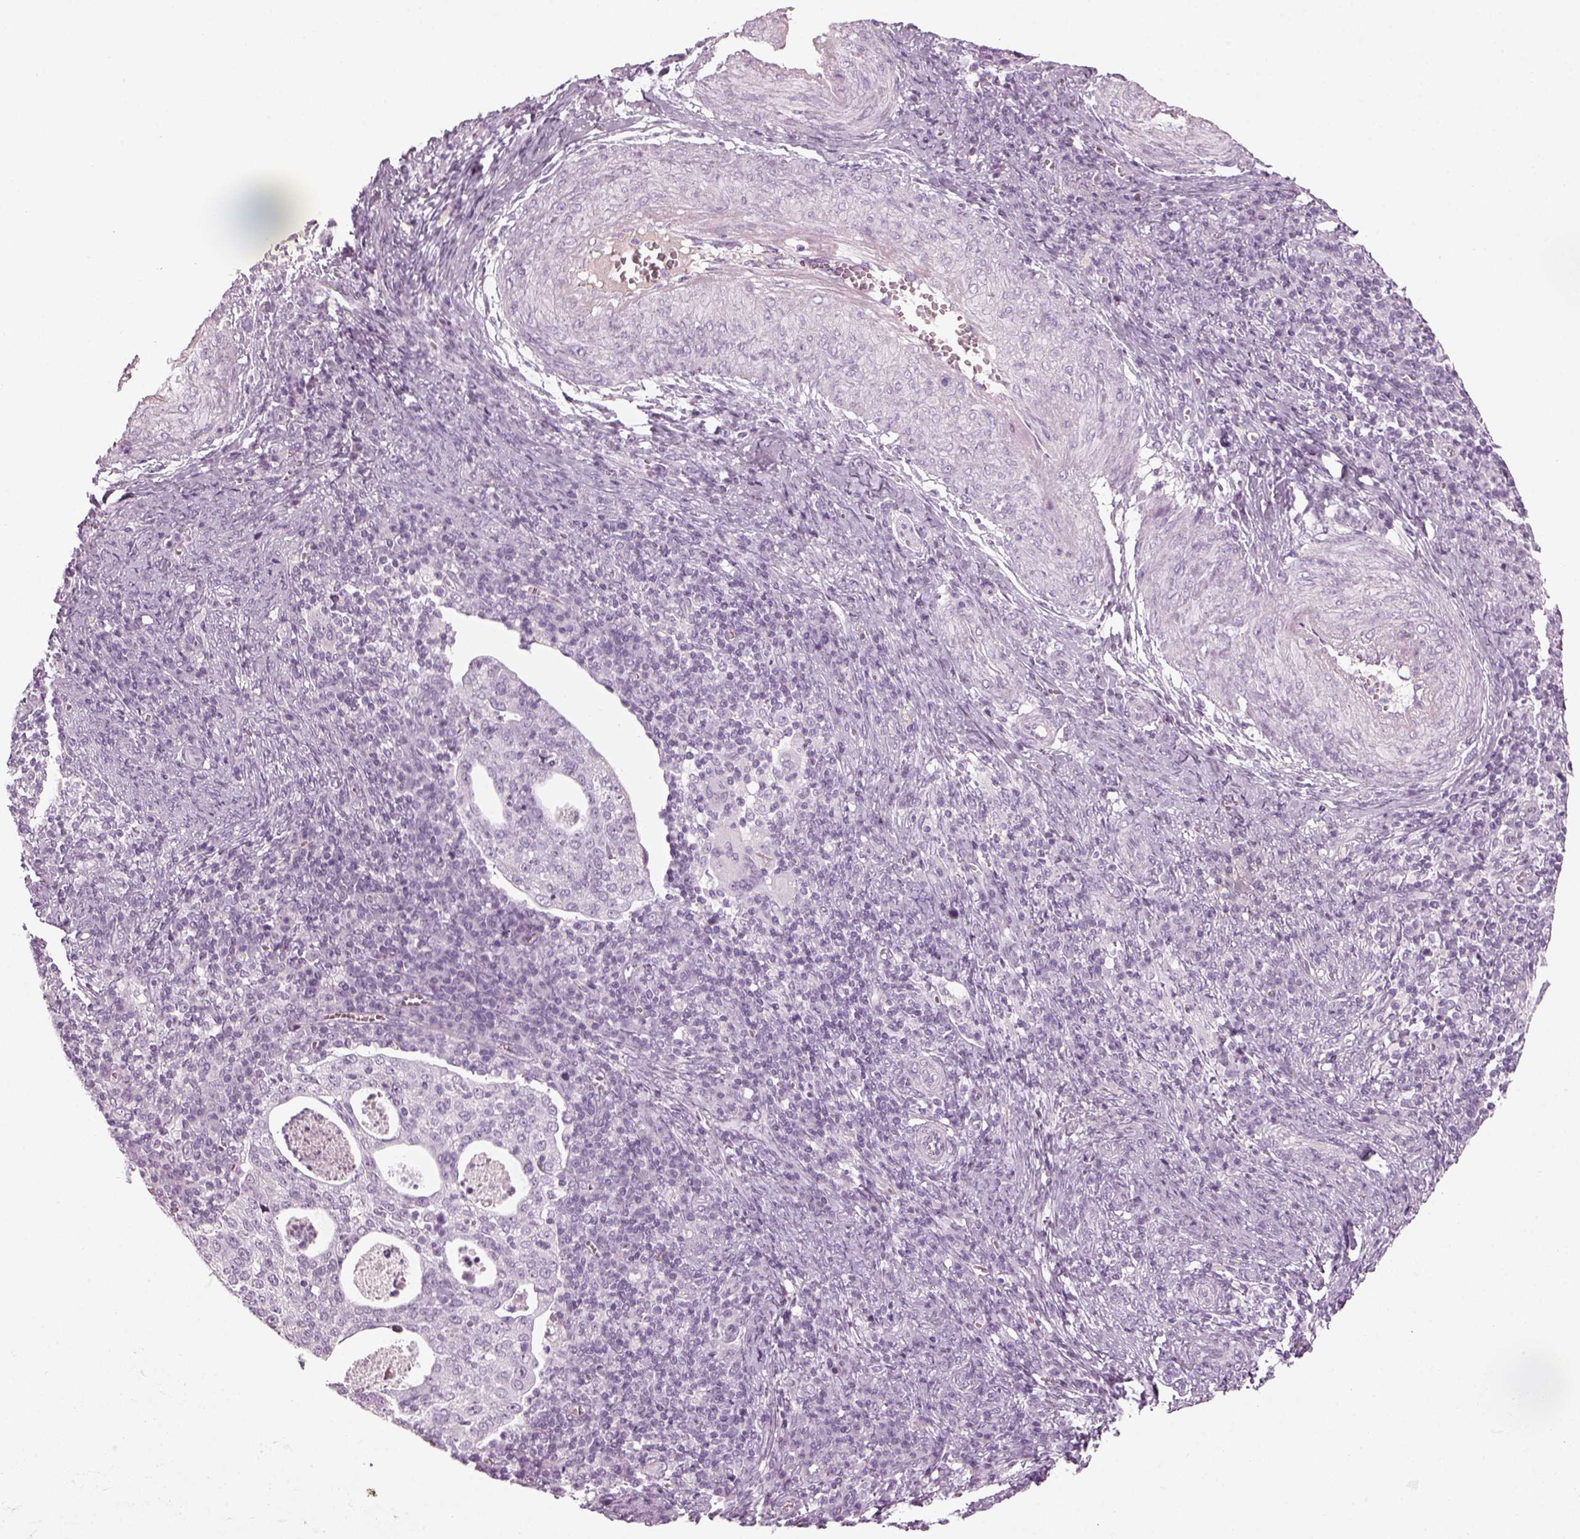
{"staining": {"intensity": "negative", "quantity": "none", "location": "none"}, "tissue": "cervical cancer", "cell_type": "Tumor cells", "image_type": "cancer", "snomed": [{"axis": "morphology", "description": "Squamous cell carcinoma, NOS"}, {"axis": "topography", "description": "Cervix"}], "caption": "An IHC histopathology image of cervical cancer (squamous cell carcinoma) is shown. There is no staining in tumor cells of cervical cancer (squamous cell carcinoma).", "gene": "GAS2L2", "patient": {"sex": "female", "age": 39}}